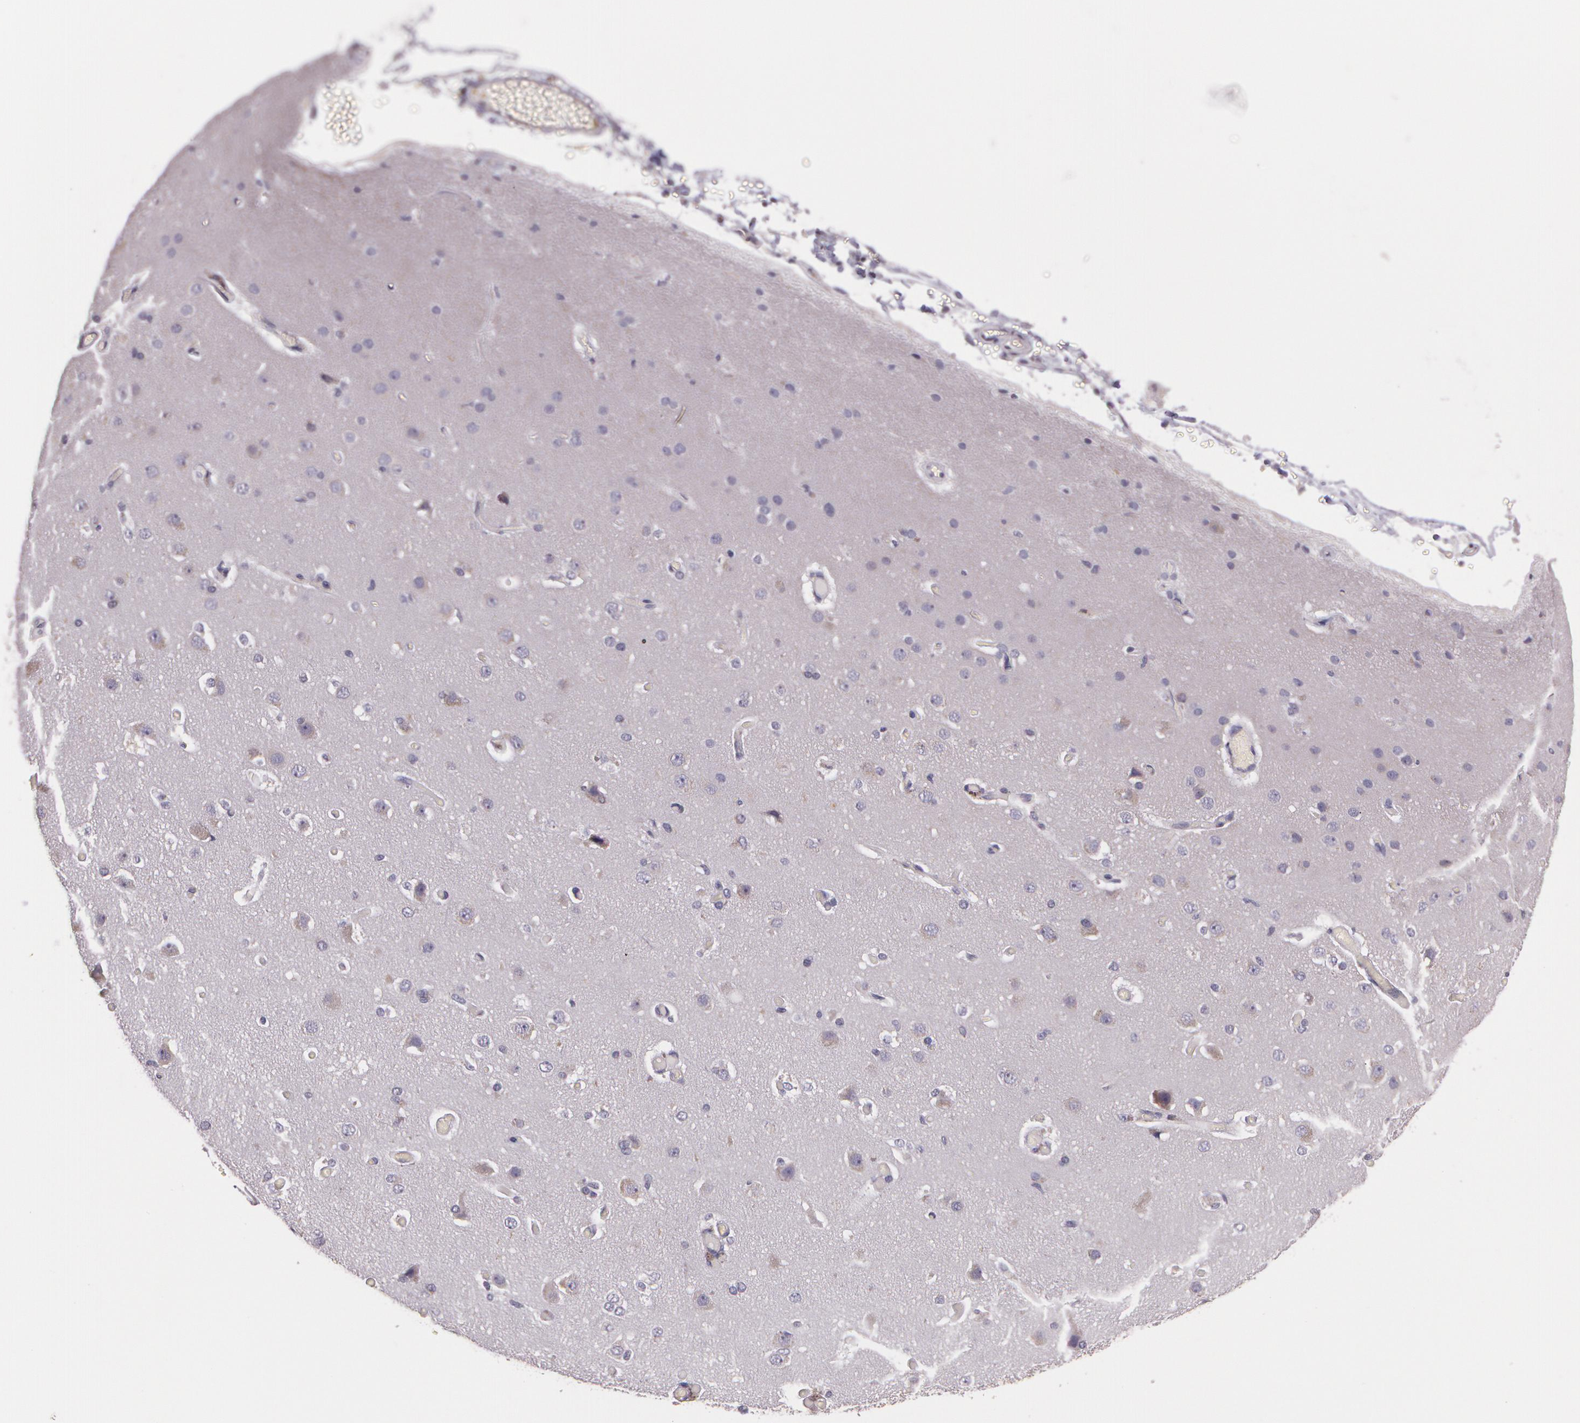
{"staining": {"intensity": "negative", "quantity": "none", "location": "none"}, "tissue": "cerebral cortex", "cell_type": "Endothelial cells", "image_type": "normal", "snomed": [{"axis": "morphology", "description": "Normal tissue, NOS"}, {"axis": "morphology", "description": "Glioma, malignant, High grade"}, {"axis": "topography", "description": "Cerebral cortex"}], "caption": "Immunohistochemical staining of unremarkable cerebral cortex displays no significant staining in endothelial cells. Brightfield microscopy of immunohistochemistry stained with DAB (3,3'-diaminobenzidine) (brown) and hematoxylin (blue), captured at high magnification.", "gene": "G2E3", "patient": {"sex": "male", "age": 77}}